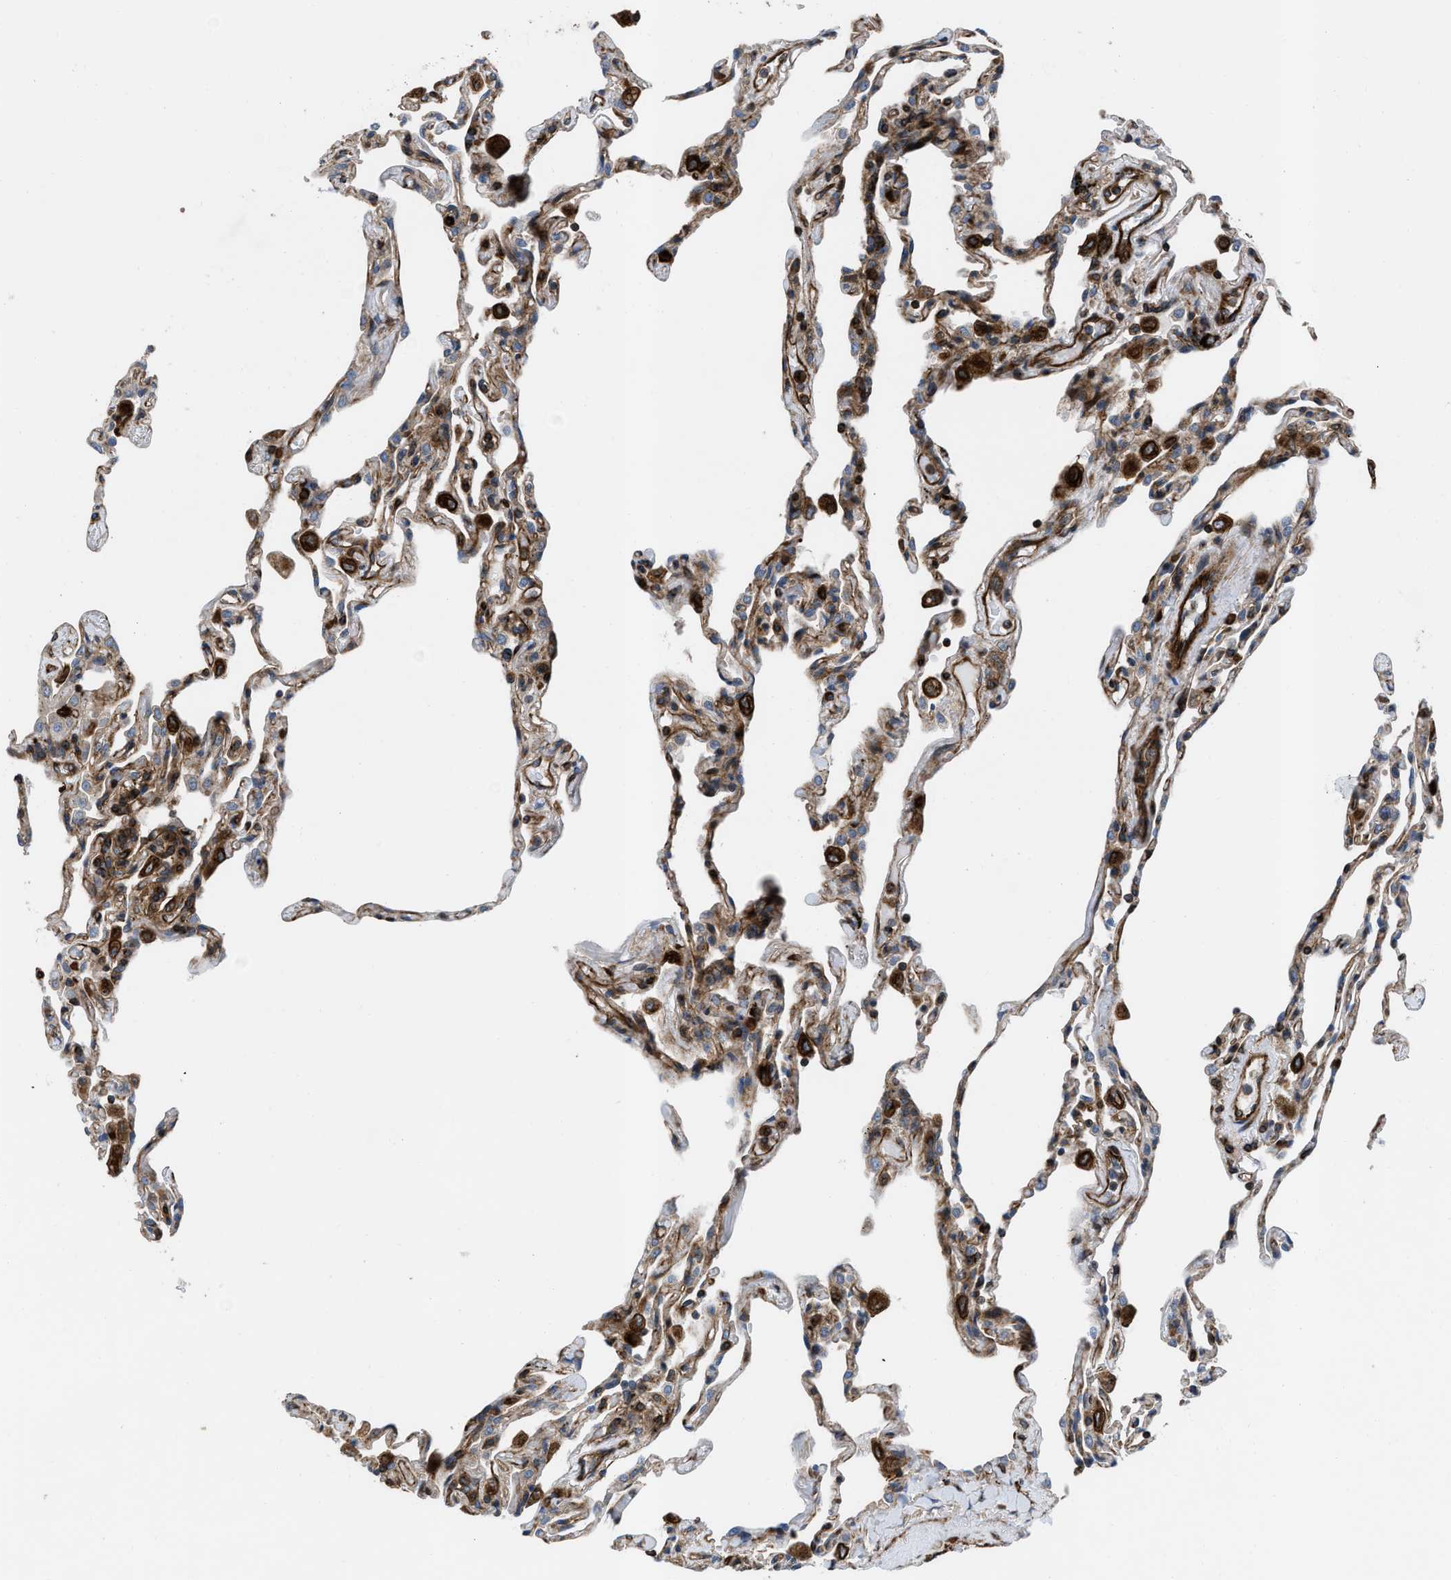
{"staining": {"intensity": "moderate", "quantity": "25%-75%", "location": "cytoplasmic/membranous"}, "tissue": "lung", "cell_type": "Alveolar cells", "image_type": "normal", "snomed": [{"axis": "morphology", "description": "Normal tissue, NOS"}, {"axis": "topography", "description": "Lung"}], "caption": "Protein expression analysis of benign lung shows moderate cytoplasmic/membranous positivity in about 25%-75% of alveolar cells.", "gene": "PTPRE", "patient": {"sex": "male", "age": 59}}